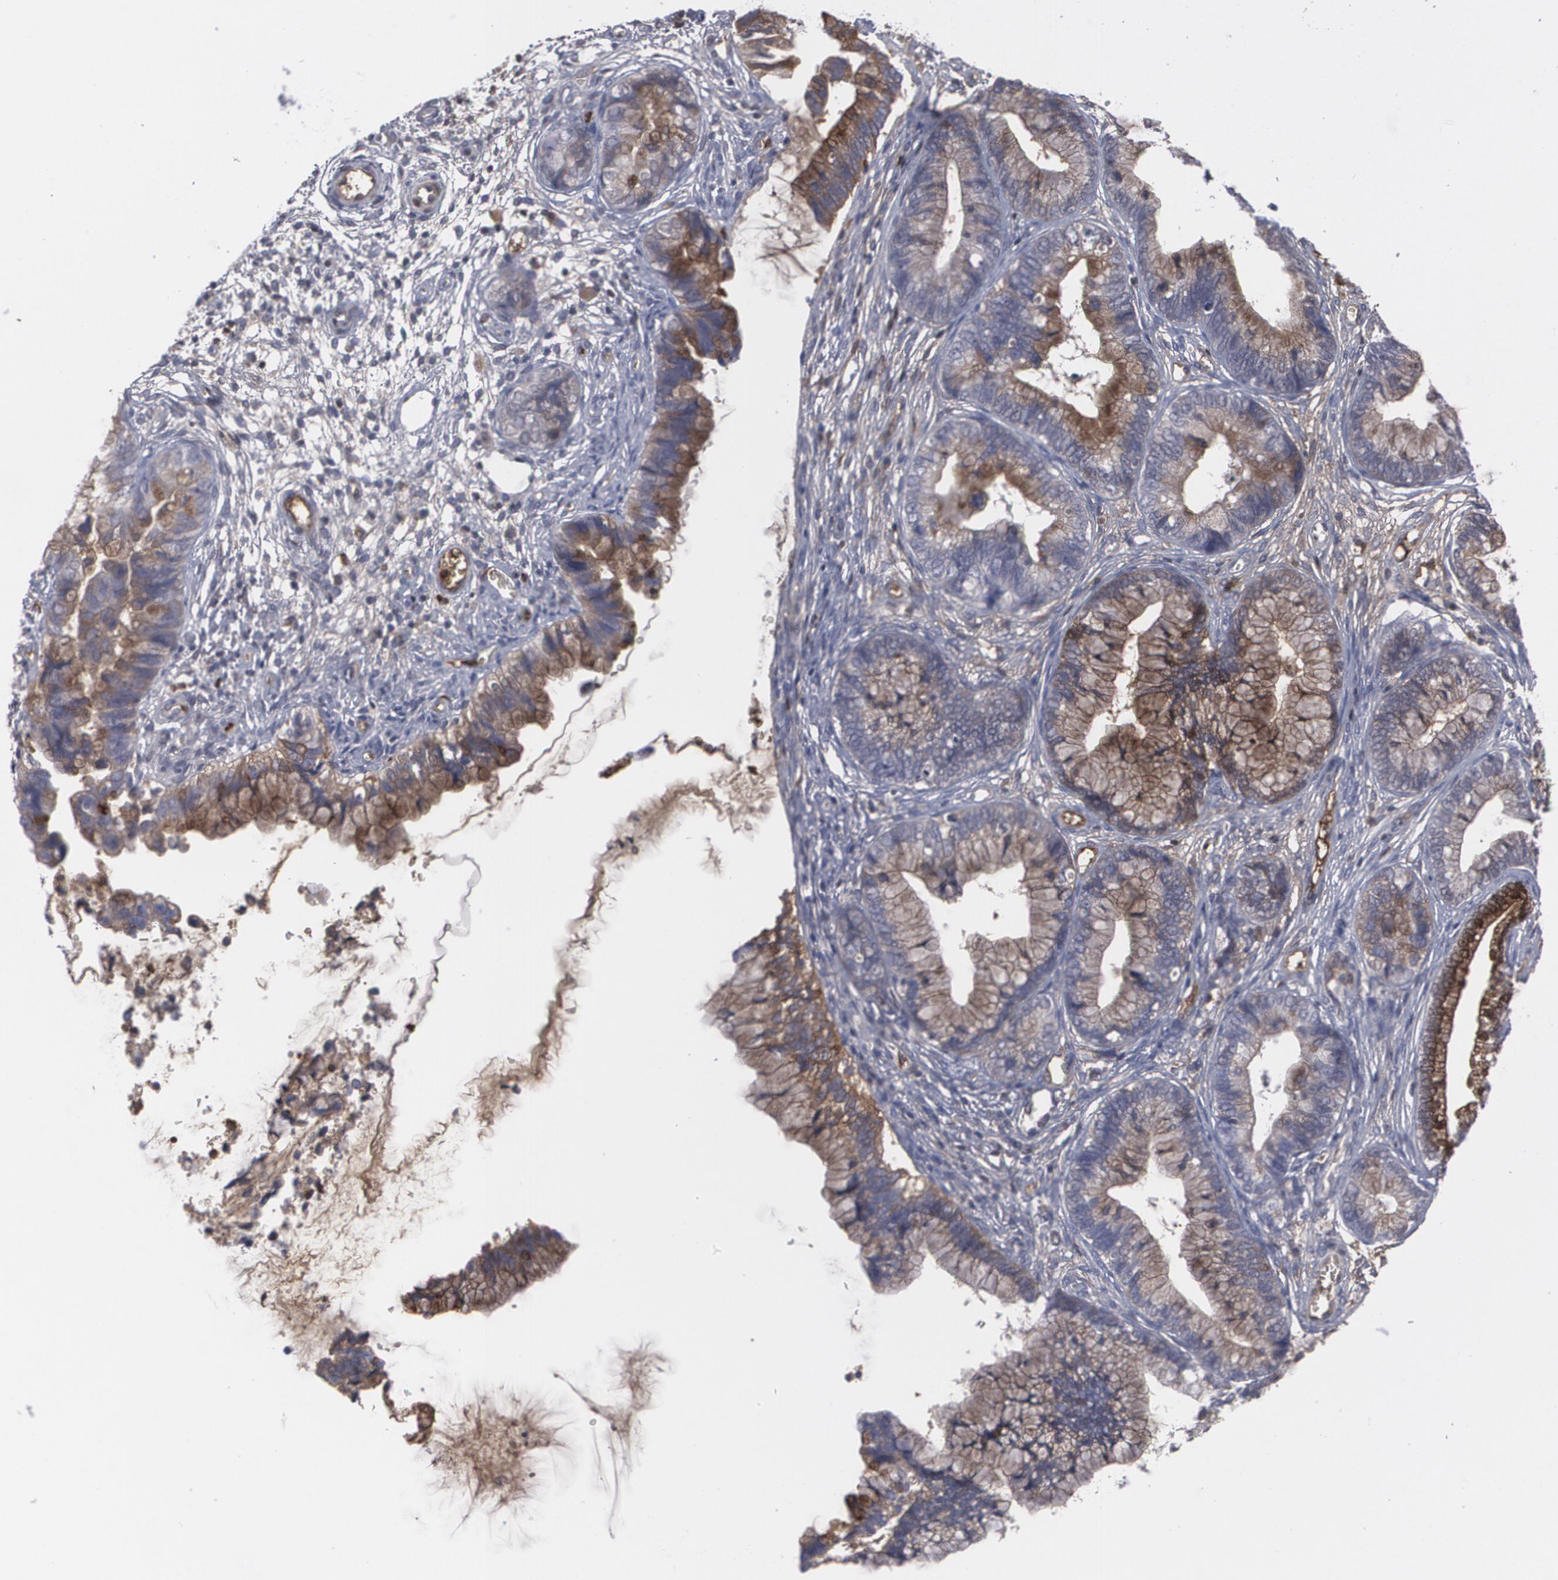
{"staining": {"intensity": "weak", "quantity": "25%-75%", "location": "cytoplasmic/membranous"}, "tissue": "cervical cancer", "cell_type": "Tumor cells", "image_type": "cancer", "snomed": [{"axis": "morphology", "description": "Squamous cell carcinoma, NOS"}, {"axis": "topography", "description": "Cervix"}], "caption": "Weak cytoplasmic/membranous protein positivity is appreciated in approximately 25%-75% of tumor cells in squamous cell carcinoma (cervical).", "gene": "LRG1", "patient": {"sex": "female", "age": 45}}